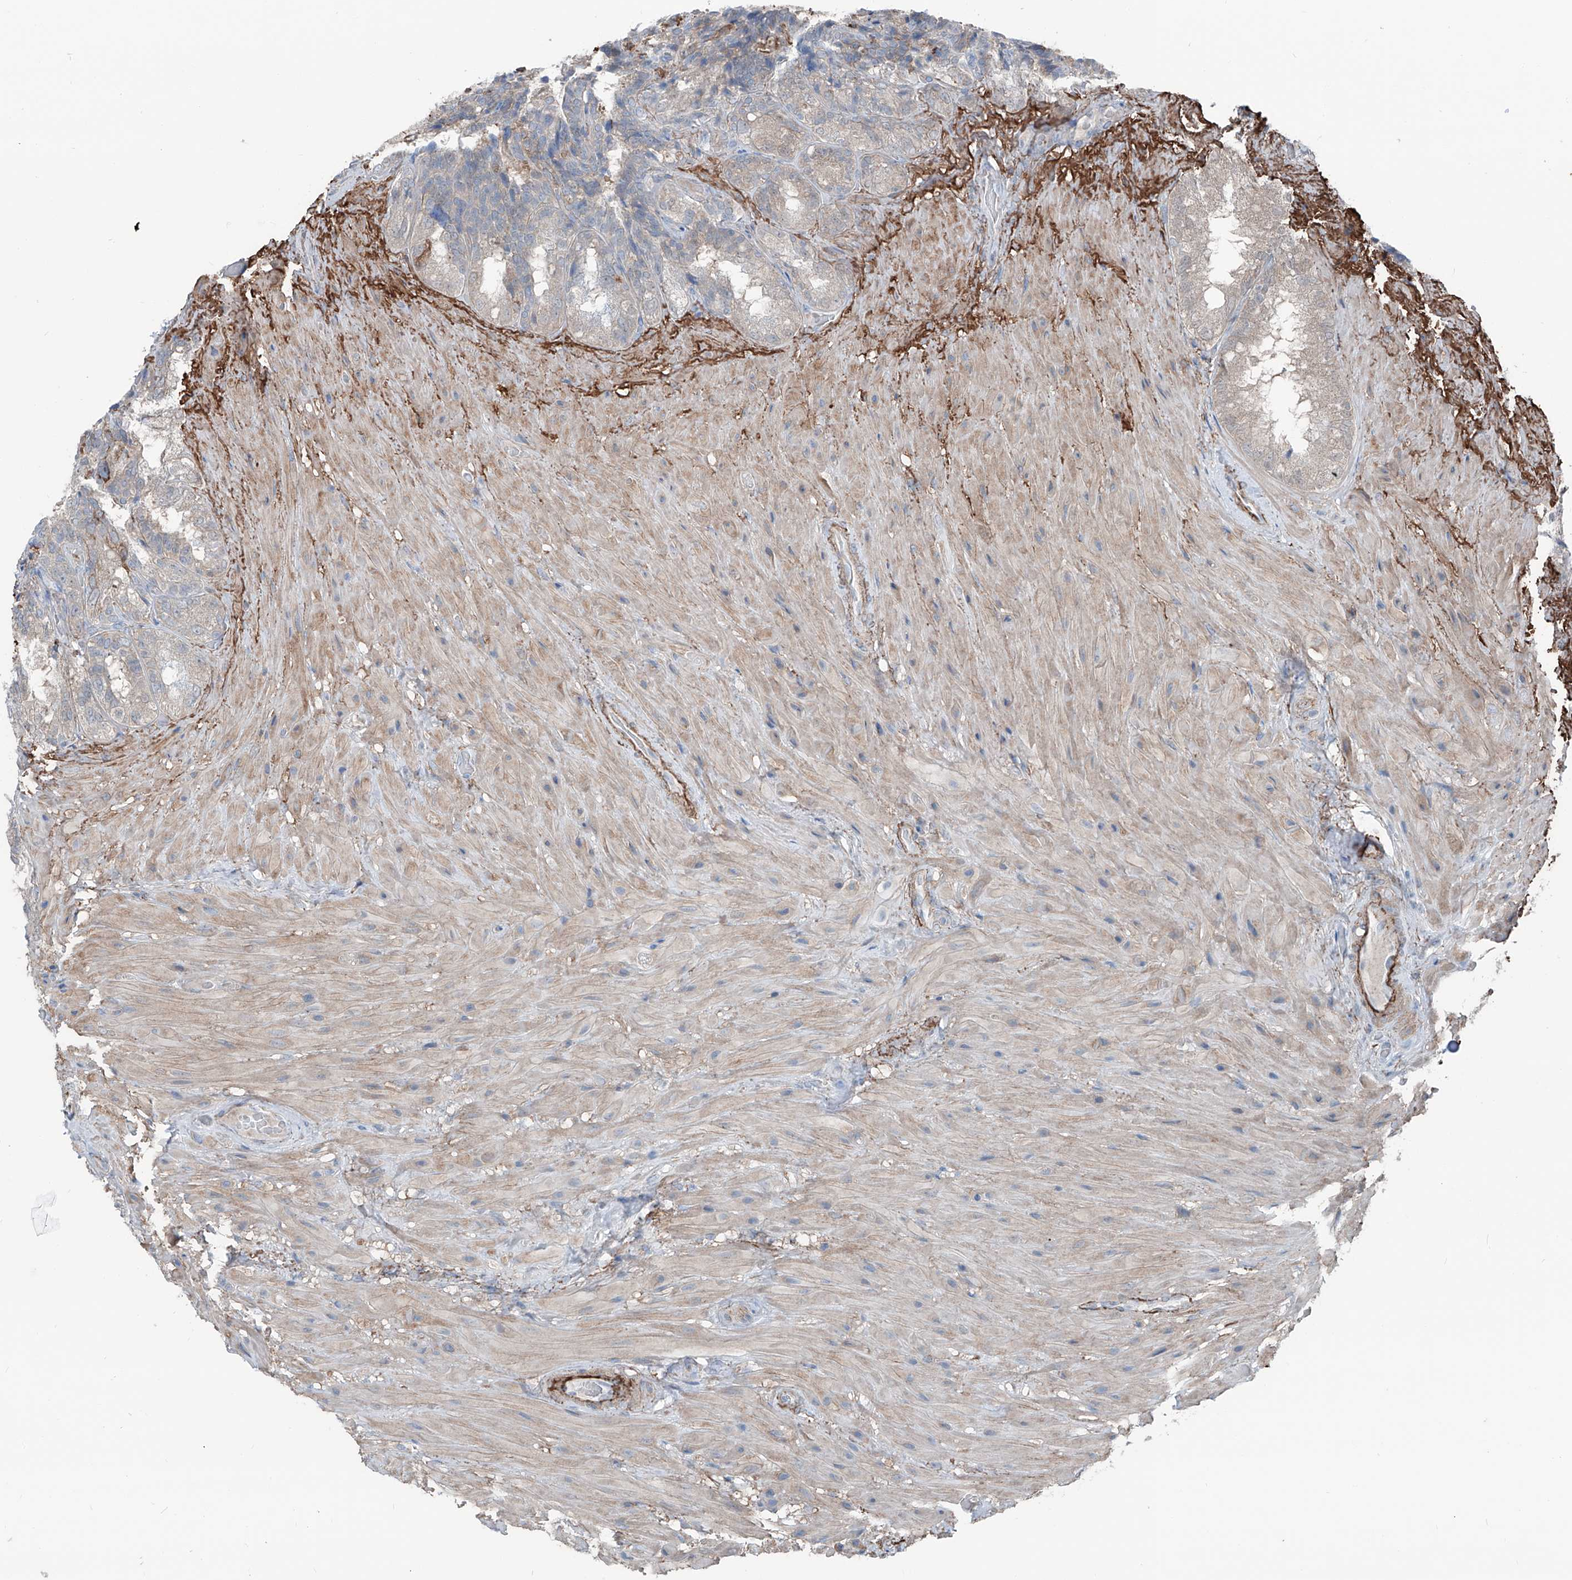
{"staining": {"intensity": "moderate", "quantity": "<25%", "location": "cytoplasmic/membranous"}, "tissue": "seminal vesicle", "cell_type": "Glandular cells", "image_type": "normal", "snomed": [{"axis": "morphology", "description": "Normal tissue, NOS"}, {"axis": "topography", "description": "Seminal veicle"}, {"axis": "topography", "description": "Peripheral nerve tissue"}], "caption": "Seminal vesicle stained with a brown dye demonstrates moderate cytoplasmic/membranous positive staining in approximately <25% of glandular cells.", "gene": "HSPB11", "patient": {"sex": "male", "age": 63}}